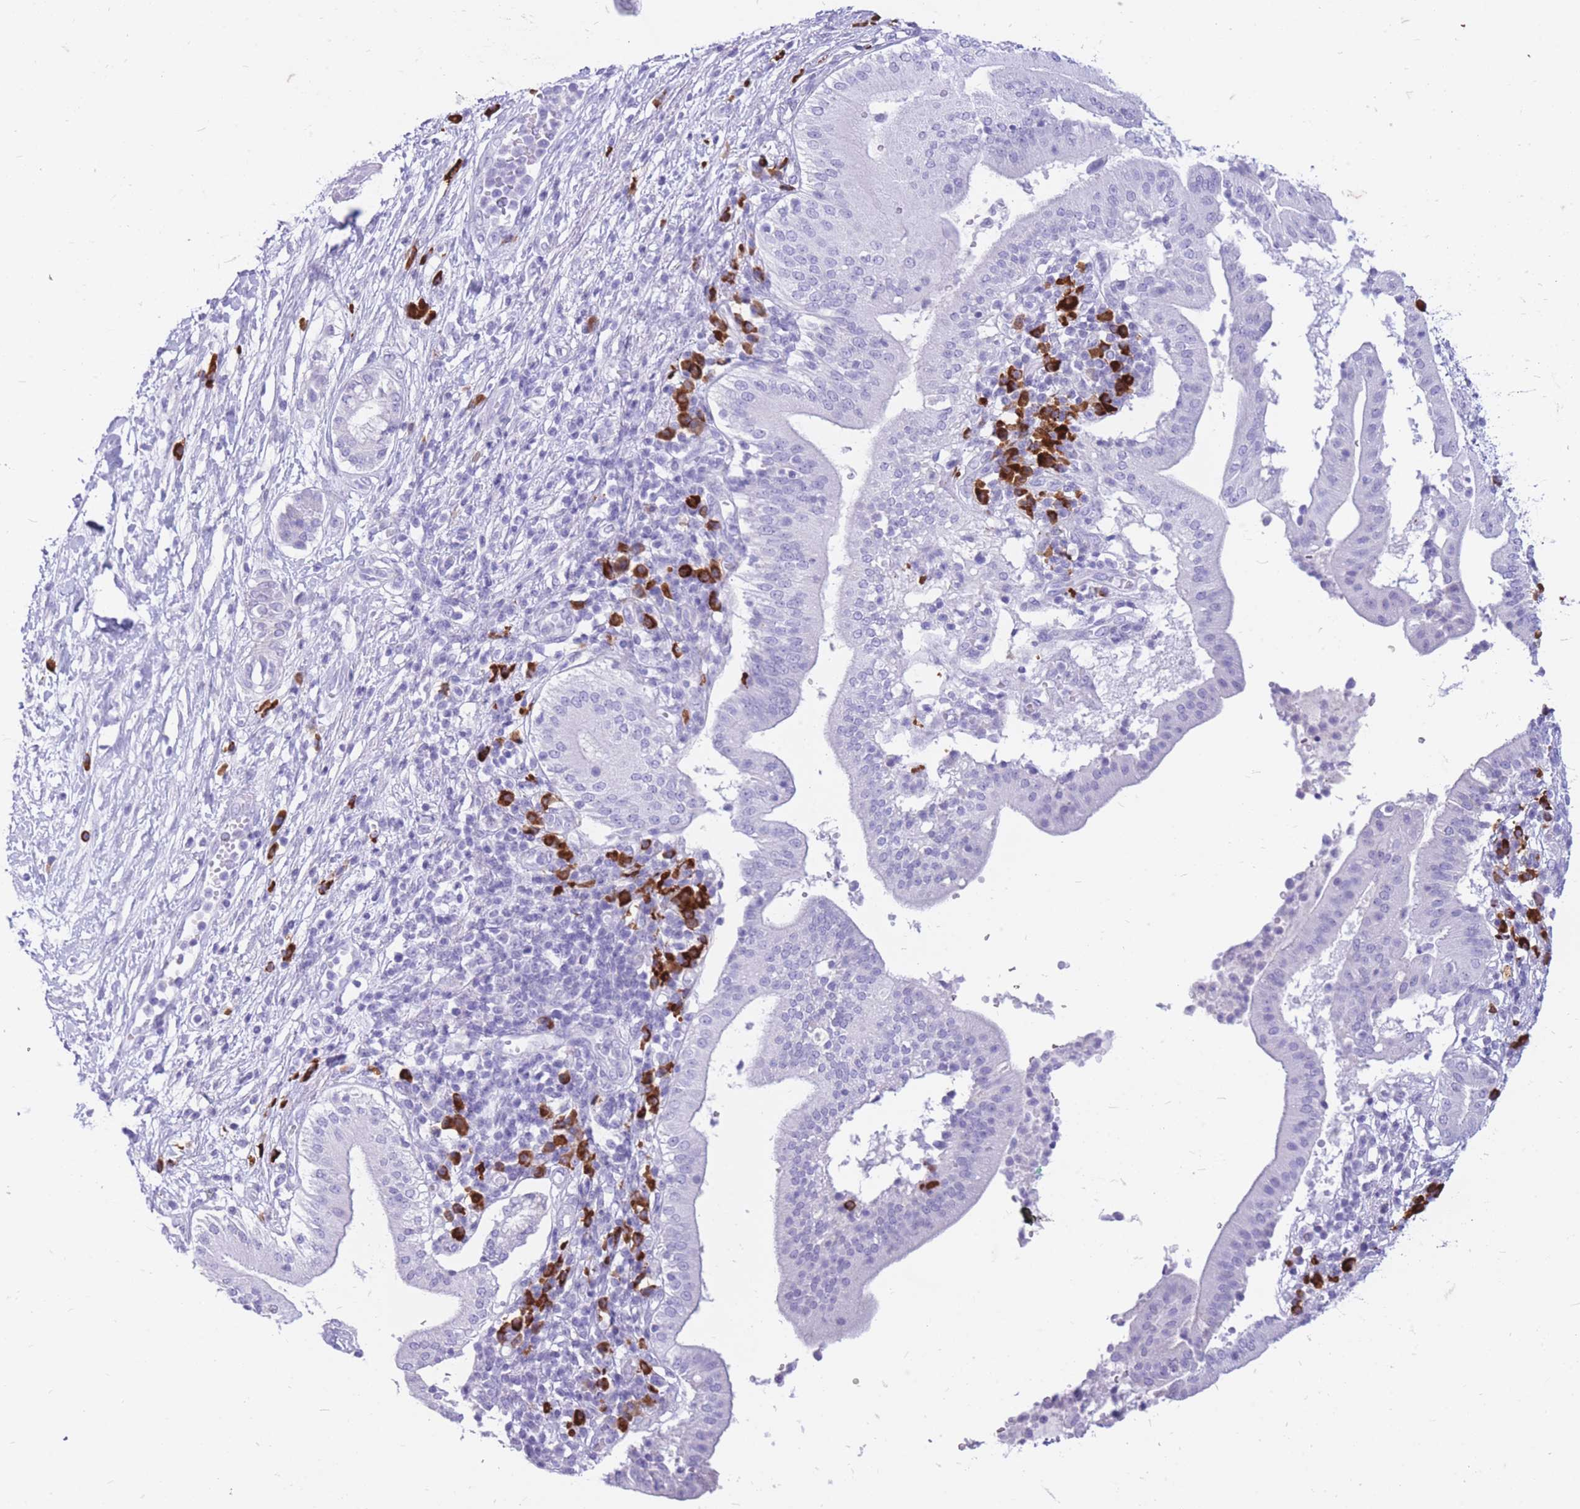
{"staining": {"intensity": "negative", "quantity": "none", "location": "none"}, "tissue": "pancreatic cancer", "cell_type": "Tumor cells", "image_type": "cancer", "snomed": [{"axis": "morphology", "description": "Adenocarcinoma, NOS"}, {"axis": "topography", "description": "Pancreas"}], "caption": "Human pancreatic cancer stained for a protein using immunohistochemistry (IHC) displays no expression in tumor cells.", "gene": "ZFP37", "patient": {"sex": "male", "age": 68}}